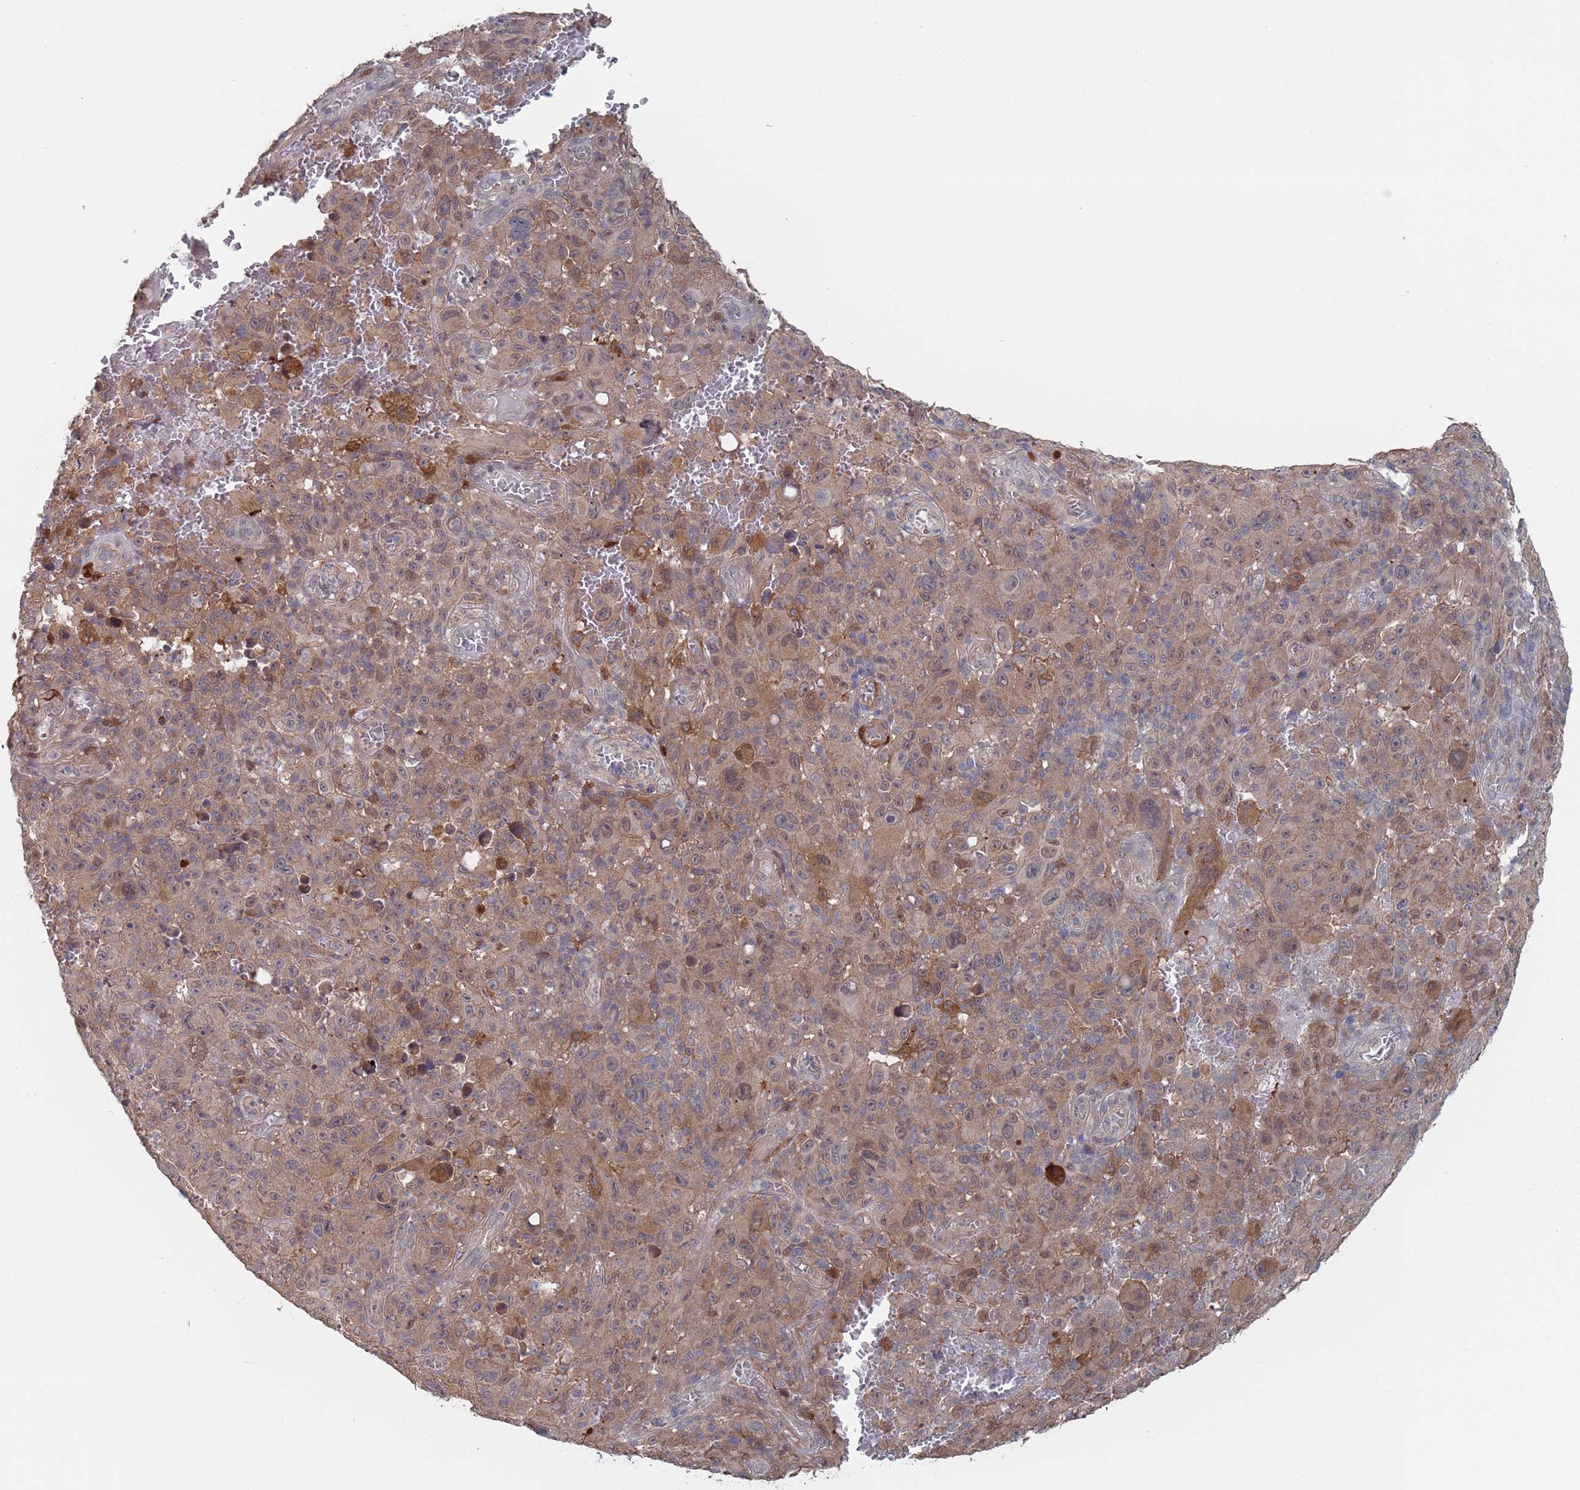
{"staining": {"intensity": "weak", "quantity": "25%-75%", "location": "cytoplasmic/membranous"}, "tissue": "melanoma", "cell_type": "Tumor cells", "image_type": "cancer", "snomed": [{"axis": "morphology", "description": "Malignant melanoma, NOS"}, {"axis": "topography", "description": "Skin"}], "caption": "Melanoma tissue displays weak cytoplasmic/membranous staining in approximately 25%-75% of tumor cells, visualized by immunohistochemistry.", "gene": "DGKD", "patient": {"sex": "female", "age": 82}}